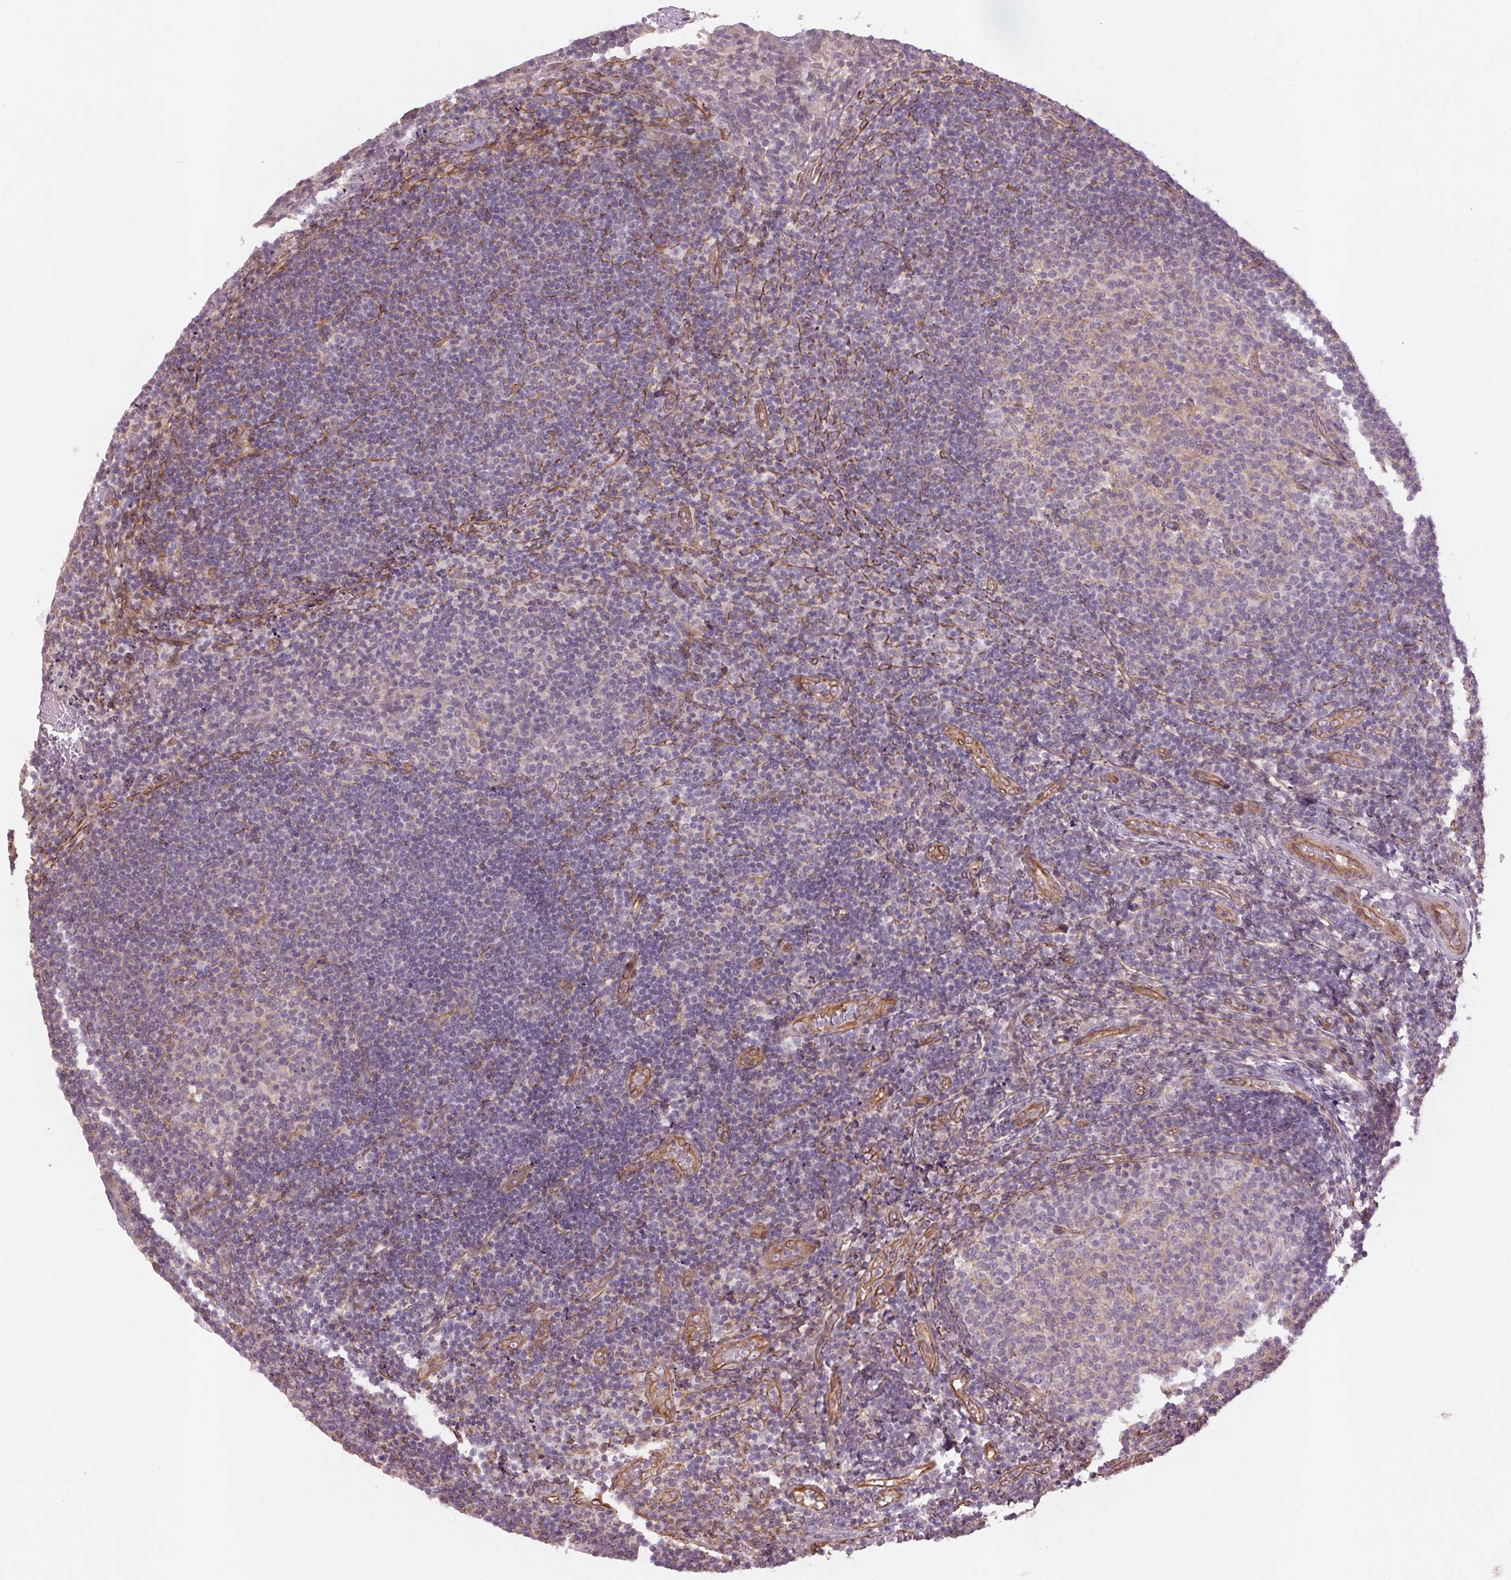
{"staining": {"intensity": "negative", "quantity": "none", "location": "none"}, "tissue": "tonsil", "cell_type": "Germinal center cells", "image_type": "normal", "snomed": [{"axis": "morphology", "description": "Normal tissue, NOS"}, {"axis": "topography", "description": "Tonsil"}], "caption": "This is a image of immunohistochemistry staining of normal tonsil, which shows no positivity in germinal center cells.", "gene": "CCSER1", "patient": {"sex": "female", "age": 10}}